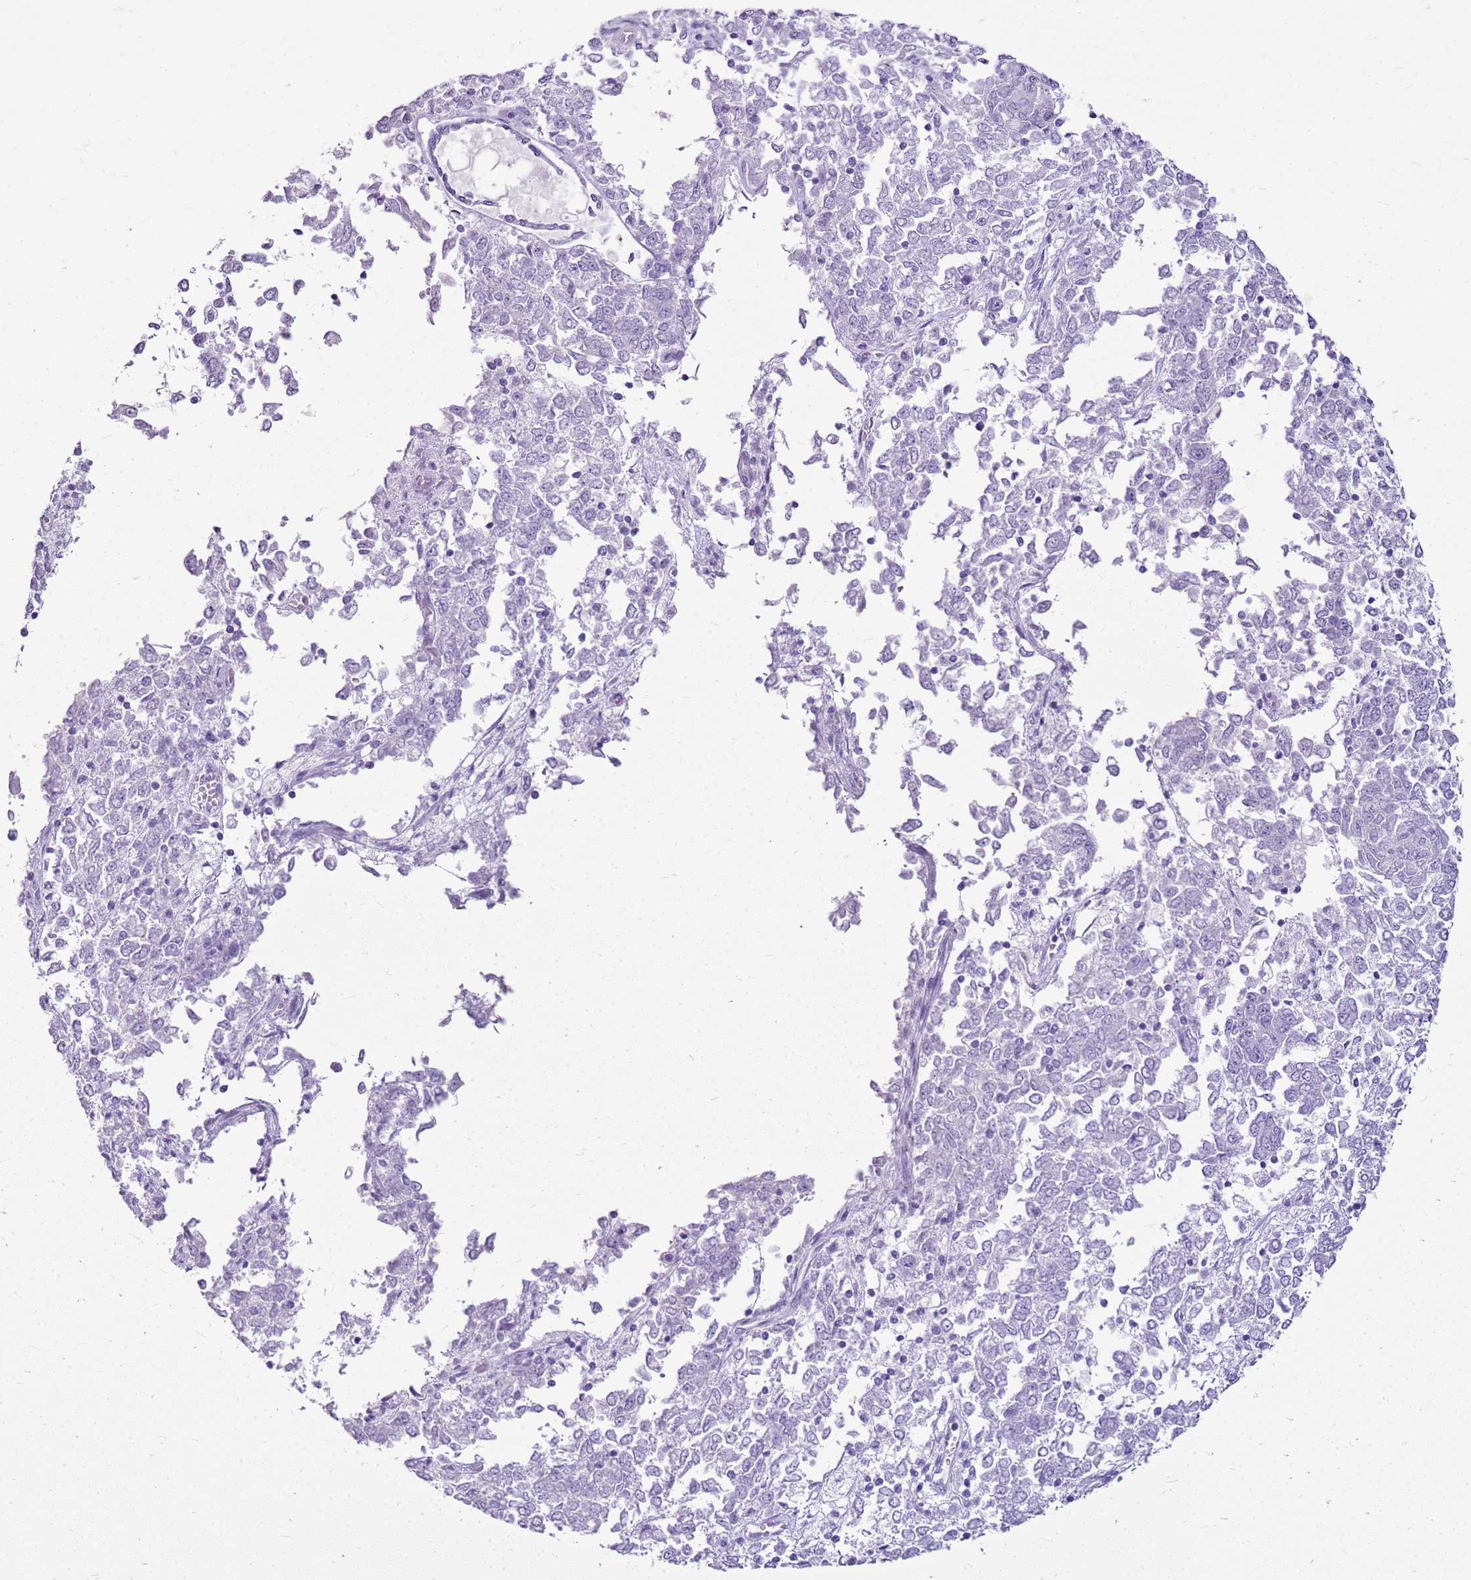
{"staining": {"intensity": "negative", "quantity": "none", "location": "none"}, "tissue": "endometrial cancer", "cell_type": "Tumor cells", "image_type": "cancer", "snomed": [{"axis": "morphology", "description": "Adenocarcinoma, NOS"}, {"axis": "topography", "description": "Endometrium"}], "caption": "This image is of adenocarcinoma (endometrial) stained with IHC to label a protein in brown with the nuclei are counter-stained blue. There is no expression in tumor cells.", "gene": "SULT1E1", "patient": {"sex": "female", "age": 80}}